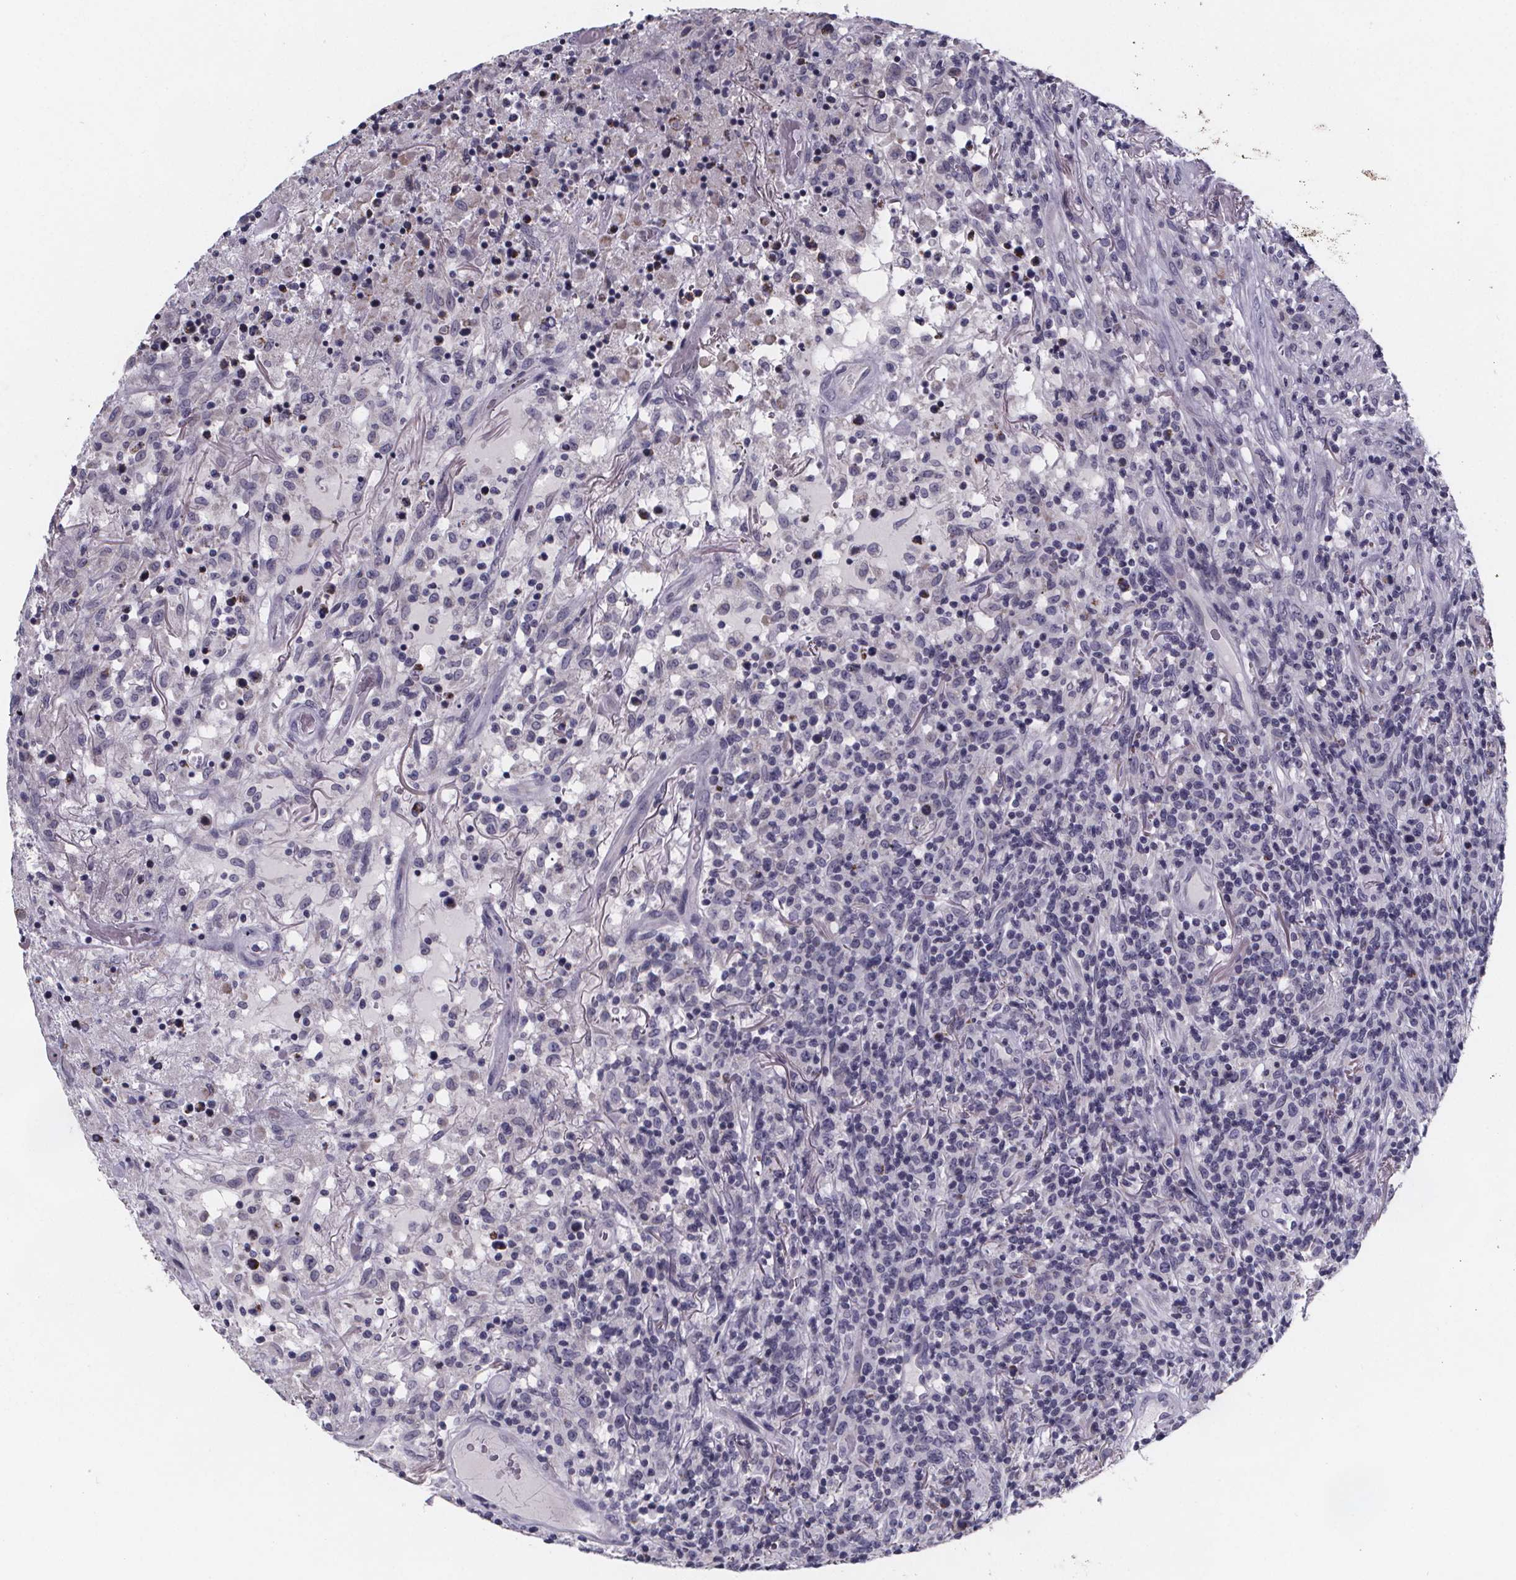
{"staining": {"intensity": "negative", "quantity": "none", "location": "none"}, "tissue": "lymphoma", "cell_type": "Tumor cells", "image_type": "cancer", "snomed": [{"axis": "morphology", "description": "Malignant lymphoma, non-Hodgkin's type, High grade"}, {"axis": "topography", "description": "Lung"}], "caption": "Tumor cells are negative for protein expression in human lymphoma.", "gene": "PAH", "patient": {"sex": "male", "age": 79}}